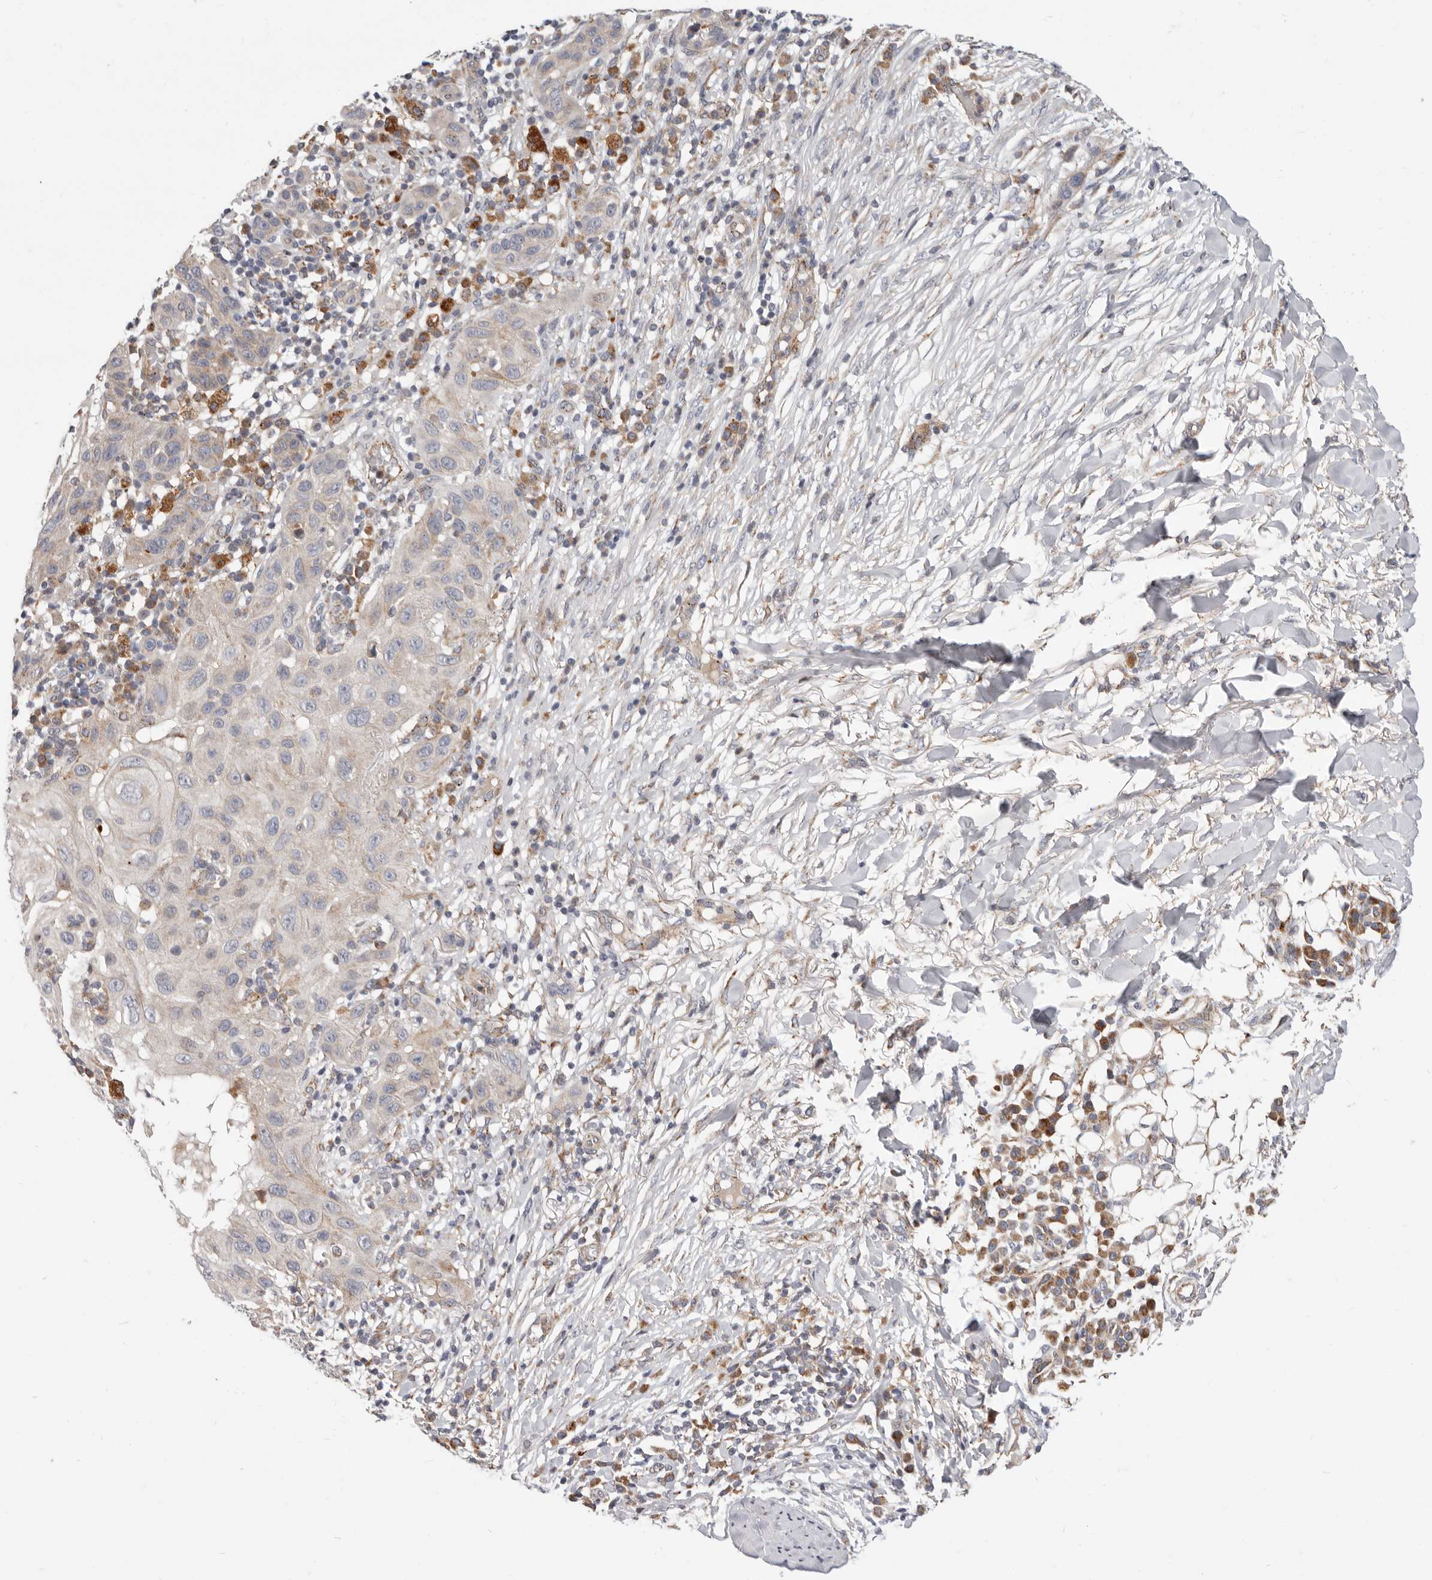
{"staining": {"intensity": "negative", "quantity": "none", "location": "none"}, "tissue": "skin cancer", "cell_type": "Tumor cells", "image_type": "cancer", "snomed": [{"axis": "morphology", "description": "Normal tissue, NOS"}, {"axis": "morphology", "description": "Squamous cell carcinoma, NOS"}, {"axis": "topography", "description": "Skin"}], "caption": "The immunohistochemistry image has no significant staining in tumor cells of skin cancer (squamous cell carcinoma) tissue. (DAB immunohistochemistry with hematoxylin counter stain).", "gene": "TOR3A", "patient": {"sex": "female", "age": 96}}